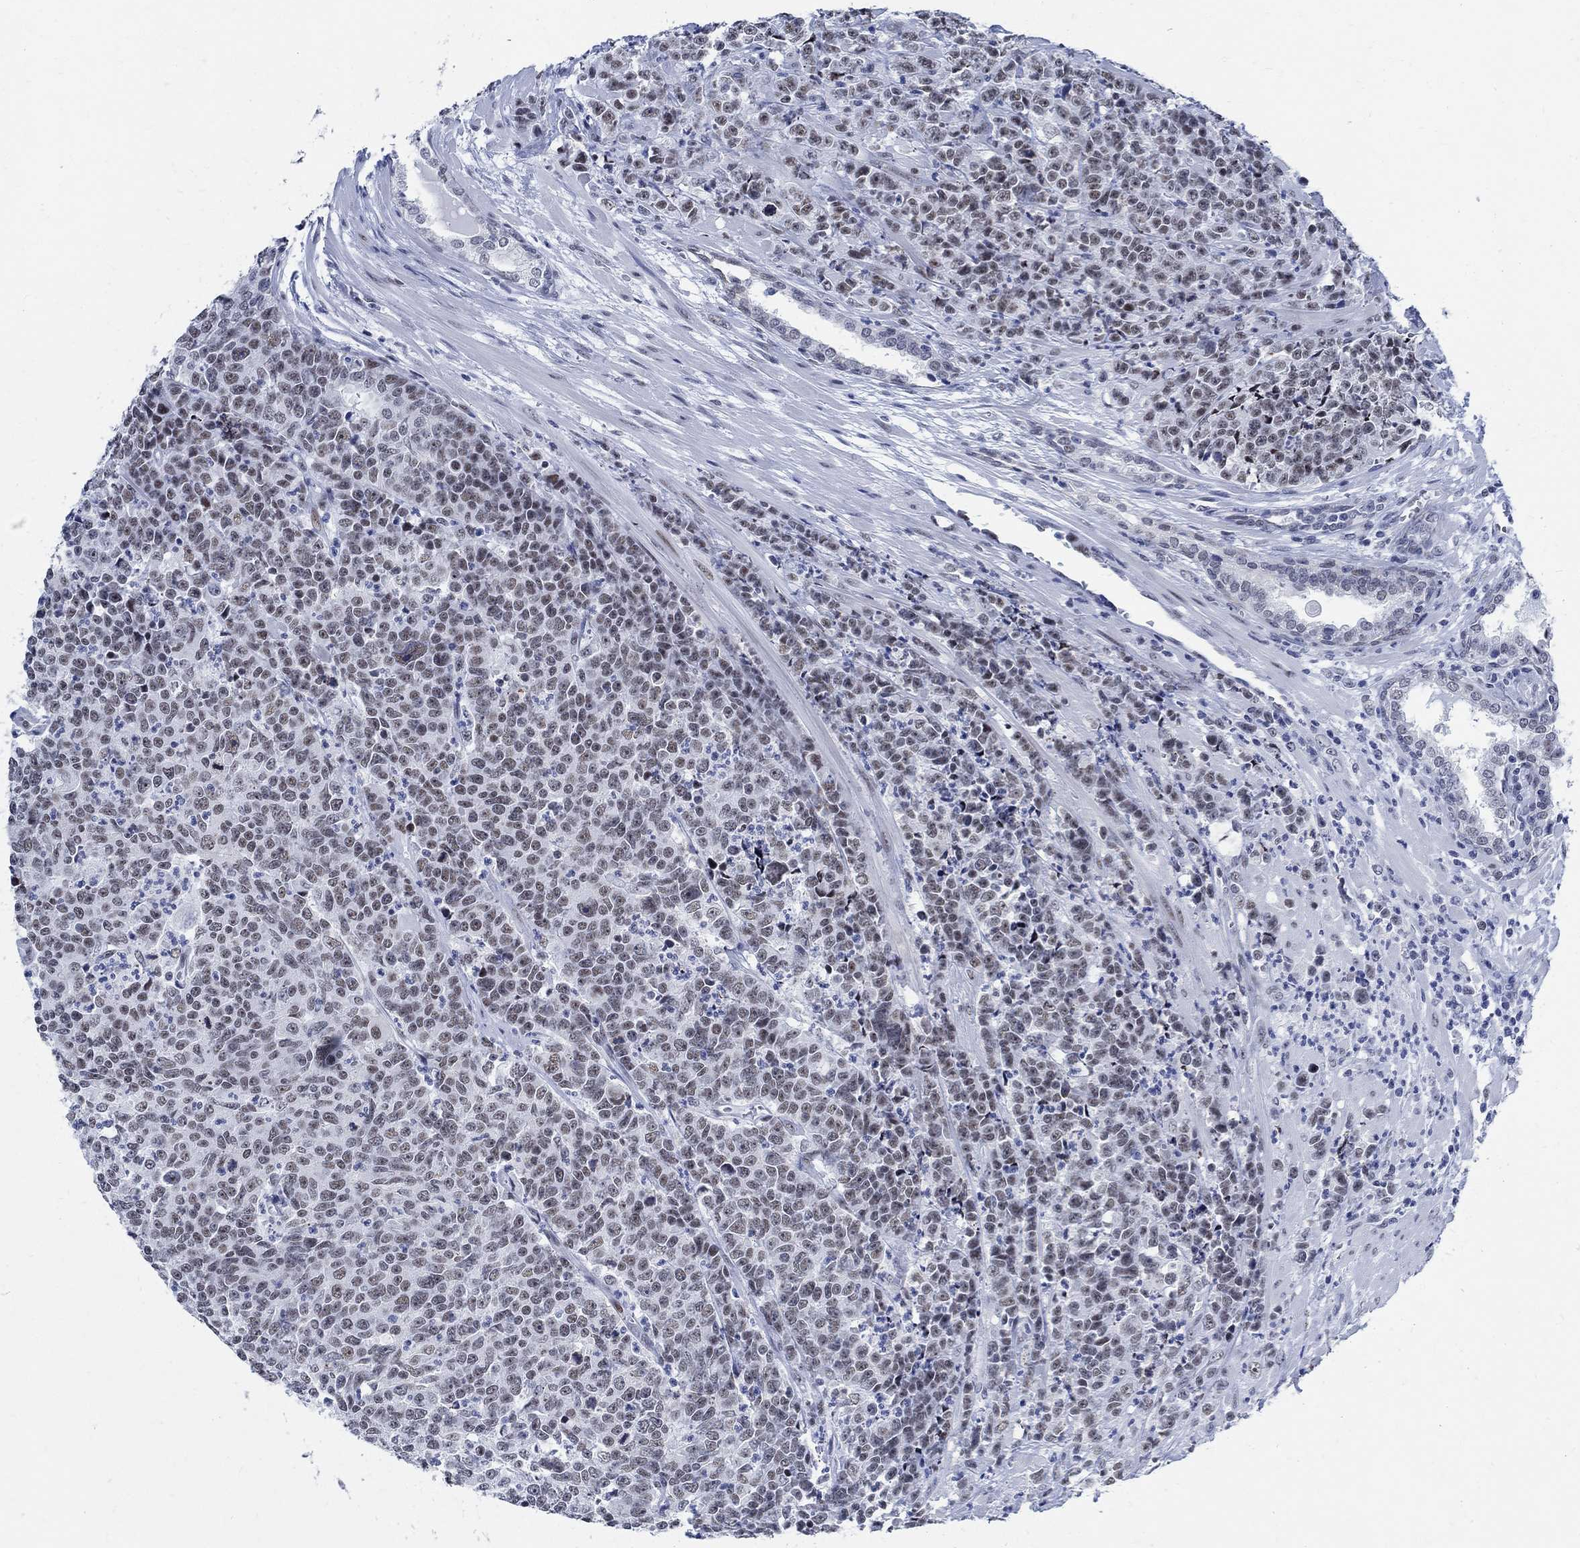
{"staining": {"intensity": "weak", "quantity": "25%-75%", "location": "nuclear"}, "tissue": "prostate cancer", "cell_type": "Tumor cells", "image_type": "cancer", "snomed": [{"axis": "morphology", "description": "Adenocarcinoma, NOS"}, {"axis": "topography", "description": "Prostate"}], "caption": "Weak nuclear staining is present in approximately 25%-75% of tumor cells in prostate adenocarcinoma. (DAB (3,3'-diaminobenzidine) IHC with brightfield microscopy, high magnification).", "gene": "DLK1", "patient": {"sex": "male", "age": 67}}